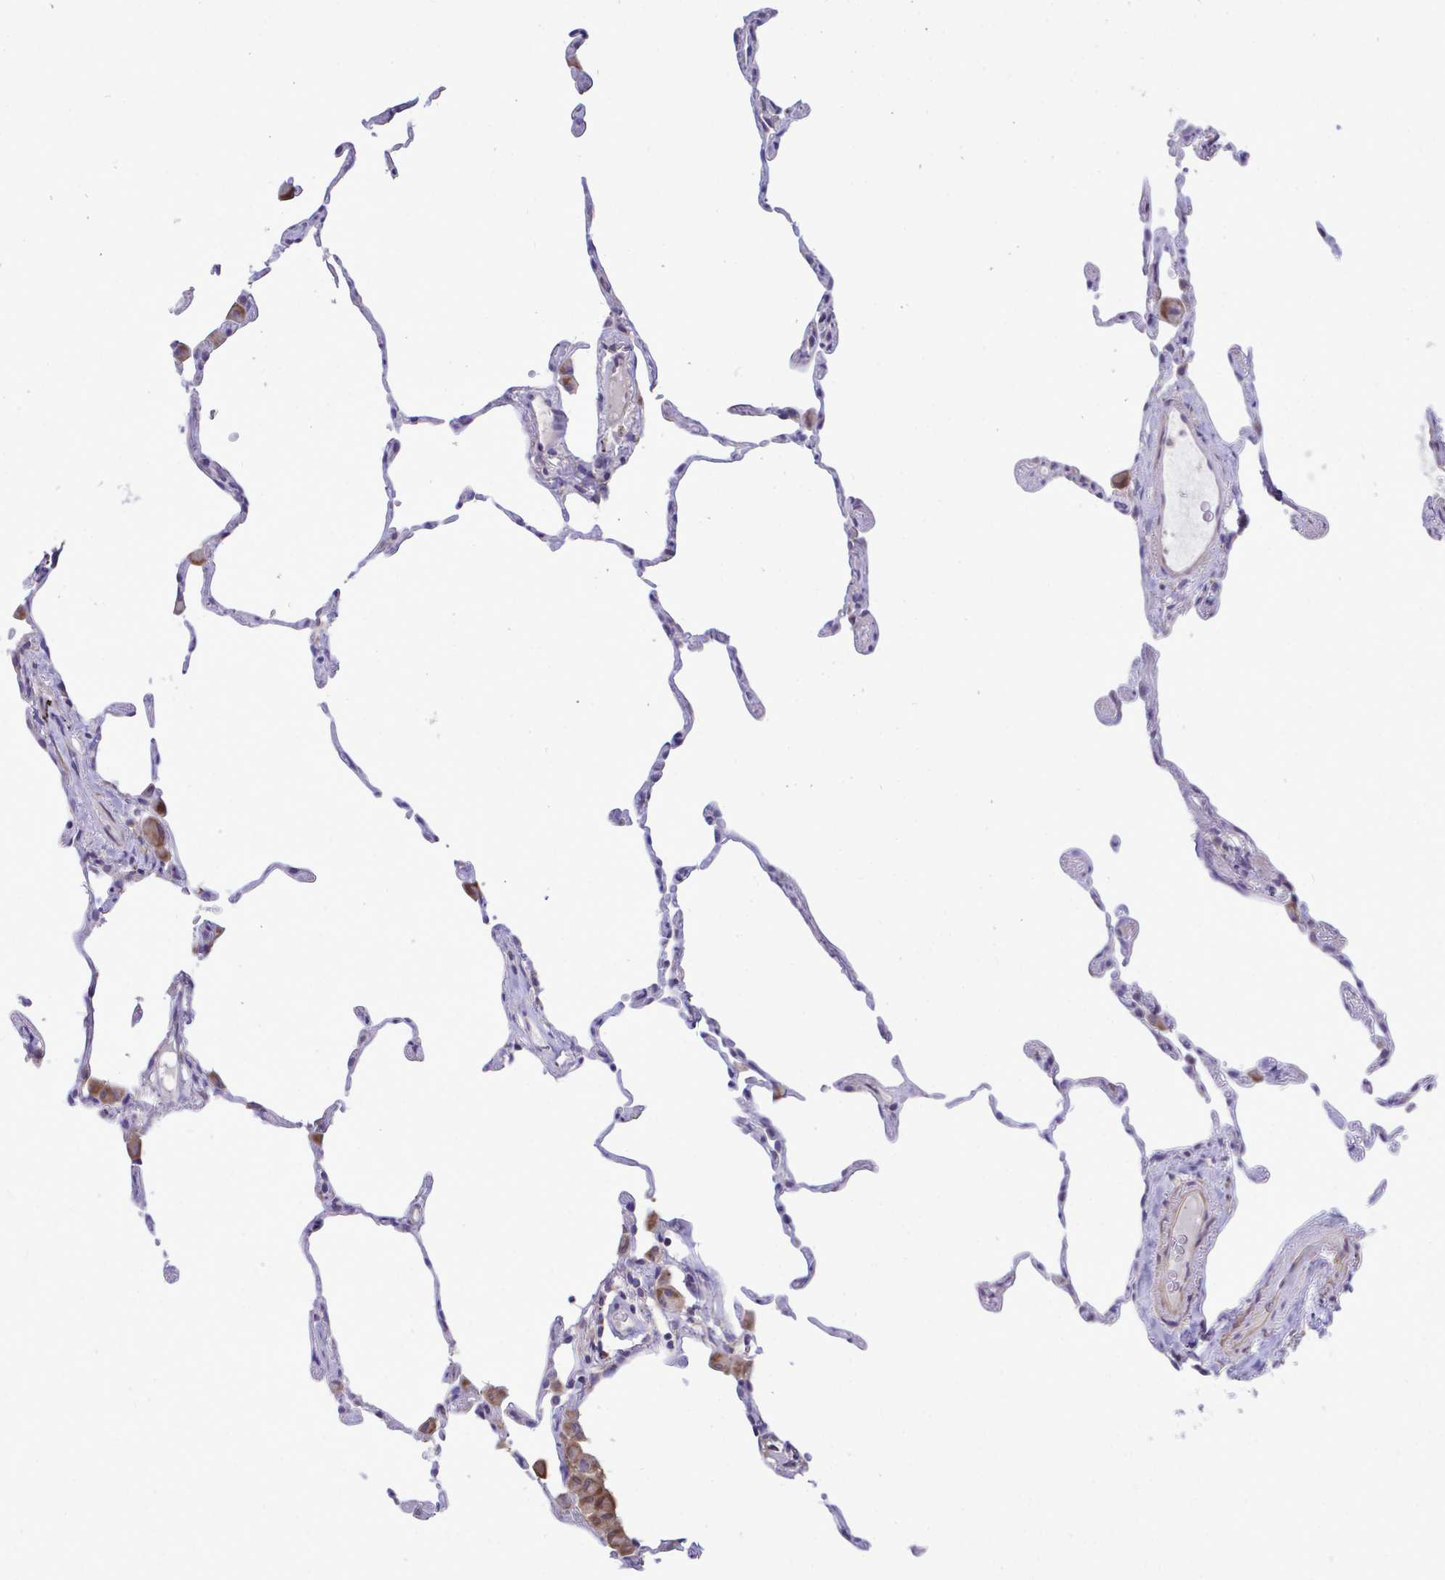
{"staining": {"intensity": "negative", "quantity": "none", "location": "none"}, "tissue": "lung", "cell_type": "Alveolar cells", "image_type": "normal", "snomed": [{"axis": "morphology", "description": "Normal tissue, NOS"}, {"axis": "topography", "description": "Lung"}], "caption": "Immunohistochemistry (IHC) of unremarkable lung exhibits no positivity in alveolar cells.", "gene": "ENSG00000269547", "patient": {"sex": "female", "age": 57}}